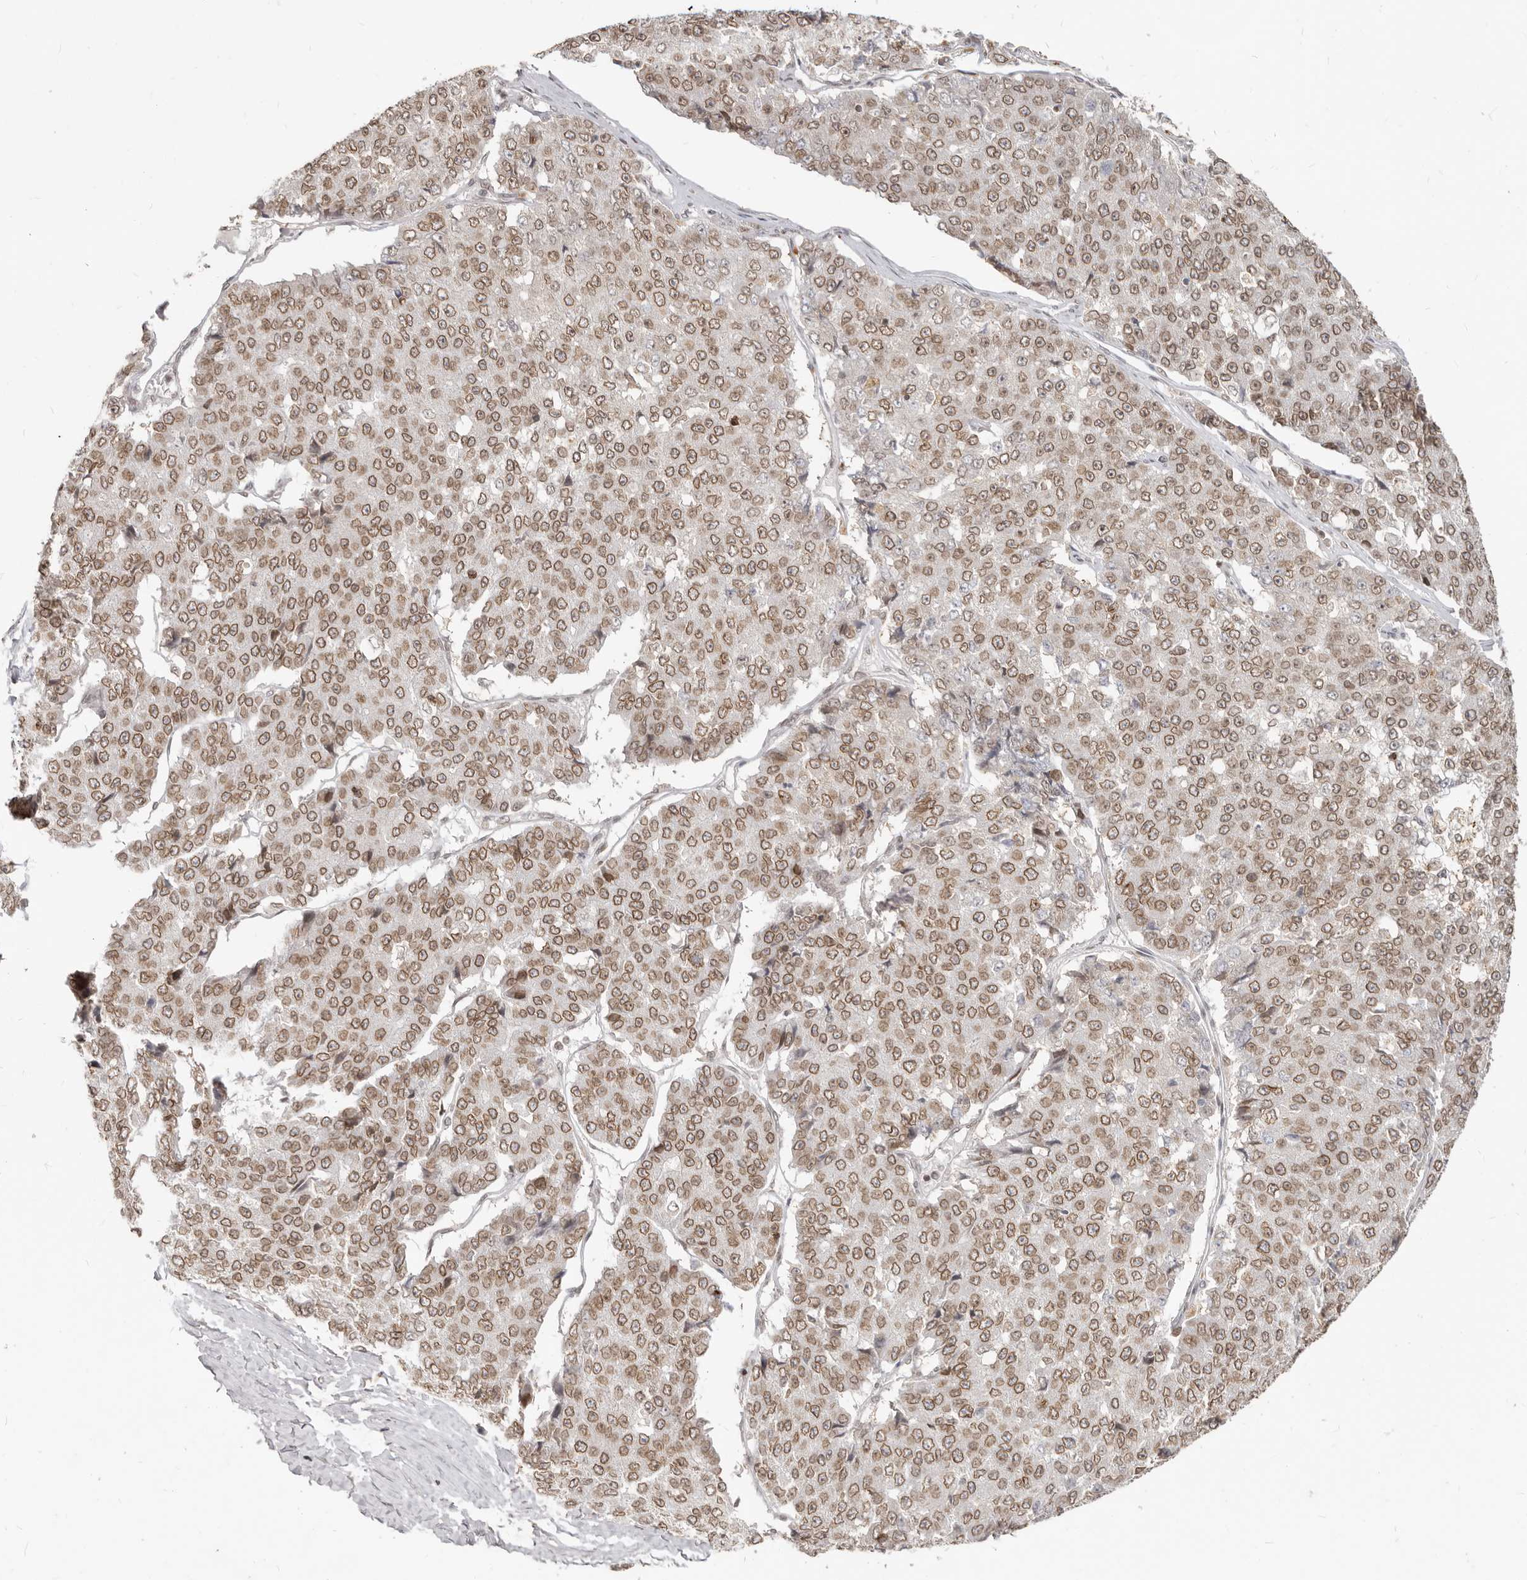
{"staining": {"intensity": "moderate", "quantity": ">75%", "location": "cytoplasmic/membranous,nuclear"}, "tissue": "pancreatic cancer", "cell_type": "Tumor cells", "image_type": "cancer", "snomed": [{"axis": "morphology", "description": "Adenocarcinoma, NOS"}, {"axis": "topography", "description": "Pancreas"}], "caption": "Human pancreatic cancer stained with a protein marker shows moderate staining in tumor cells.", "gene": "NUP153", "patient": {"sex": "male", "age": 50}}